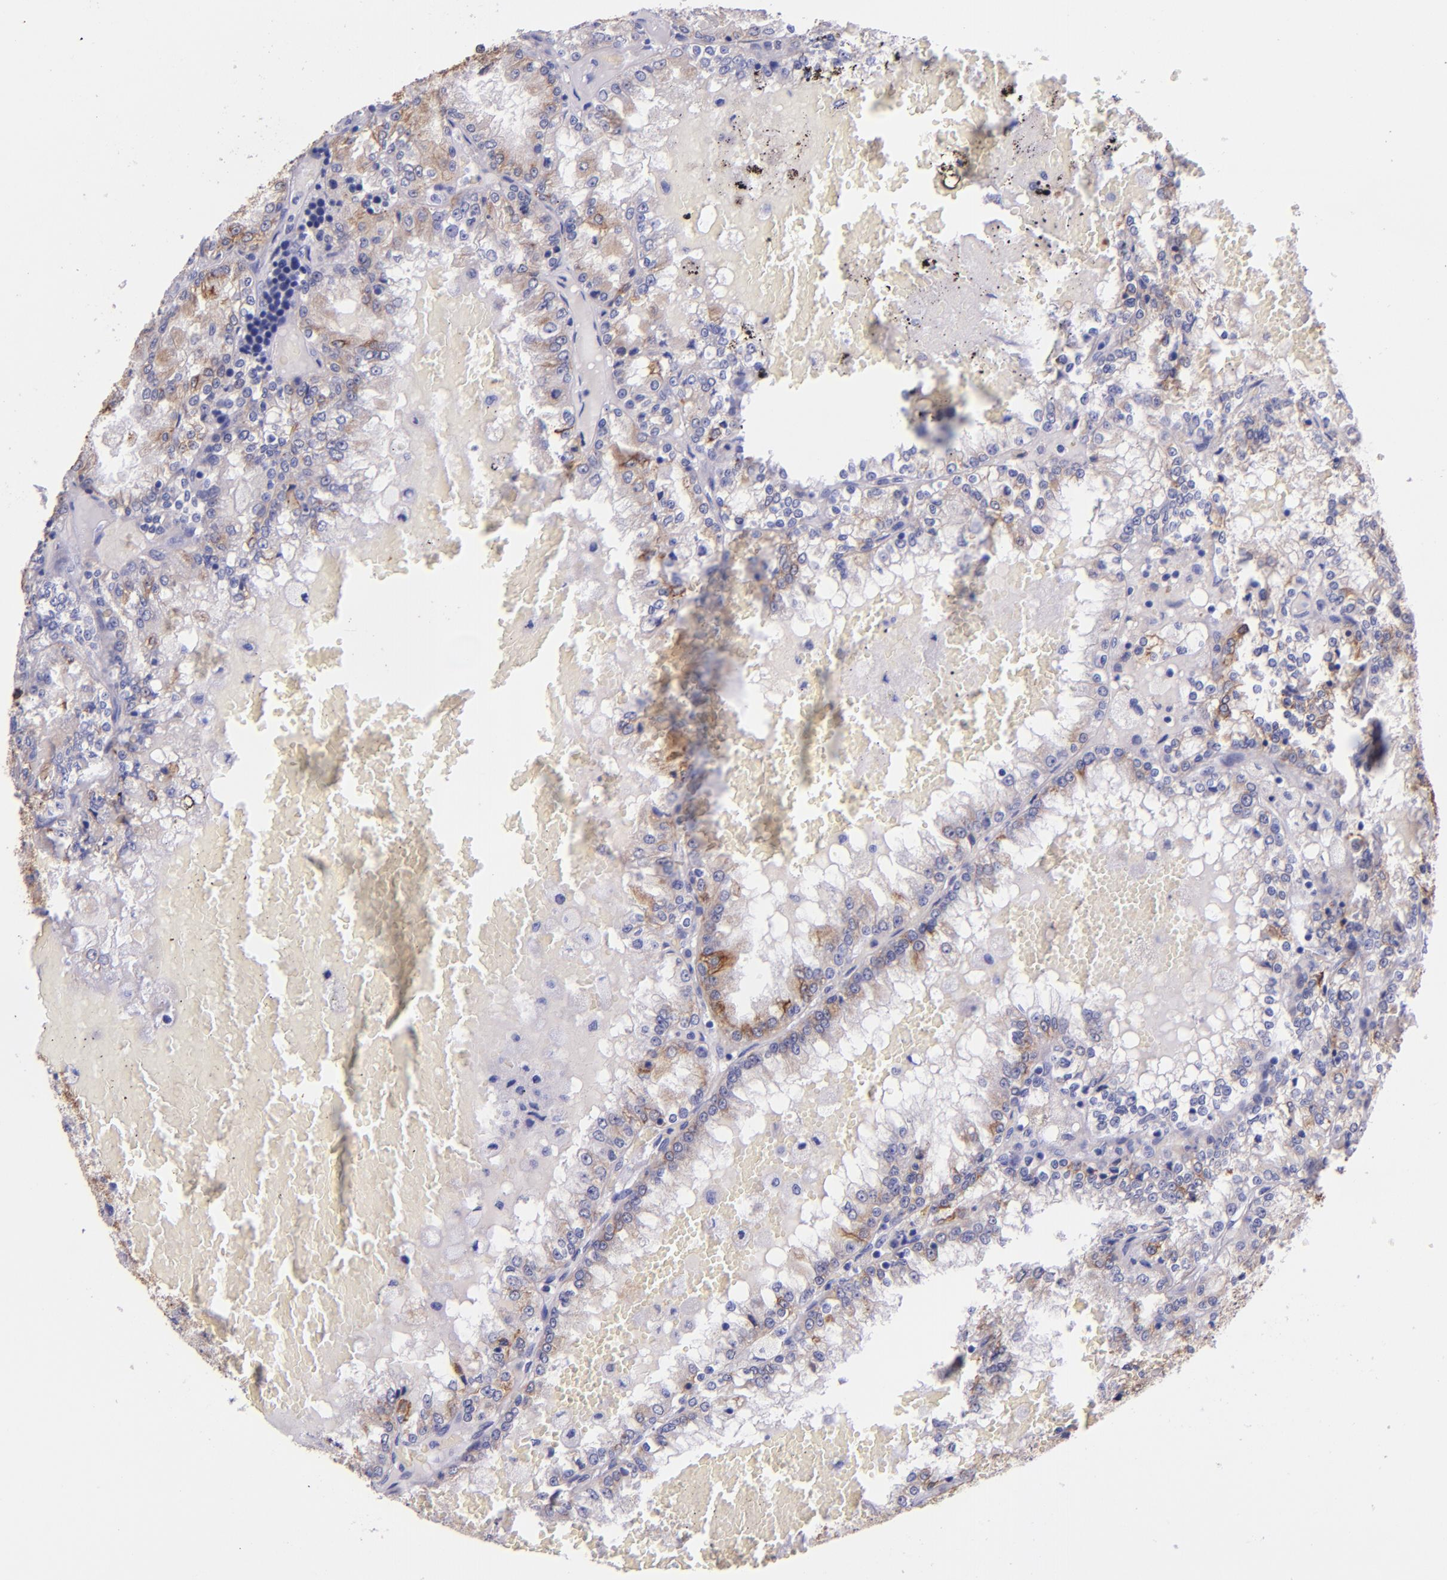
{"staining": {"intensity": "moderate", "quantity": "25%-75%", "location": "cytoplasmic/membranous"}, "tissue": "renal cancer", "cell_type": "Tumor cells", "image_type": "cancer", "snomed": [{"axis": "morphology", "description": "Adenocarcinoma, NOS"}, {"axis": "topography", "description": "Kidney"}], "caption": "Moderate cytoplasmic/membranous staining for a protein is seen in approximately 25%-75% of tumor cells of adenocarcinoma (renal) using immunohistochemistry.", "gene": "KRT4", "patient": {"sex": "female", "age": 56}}